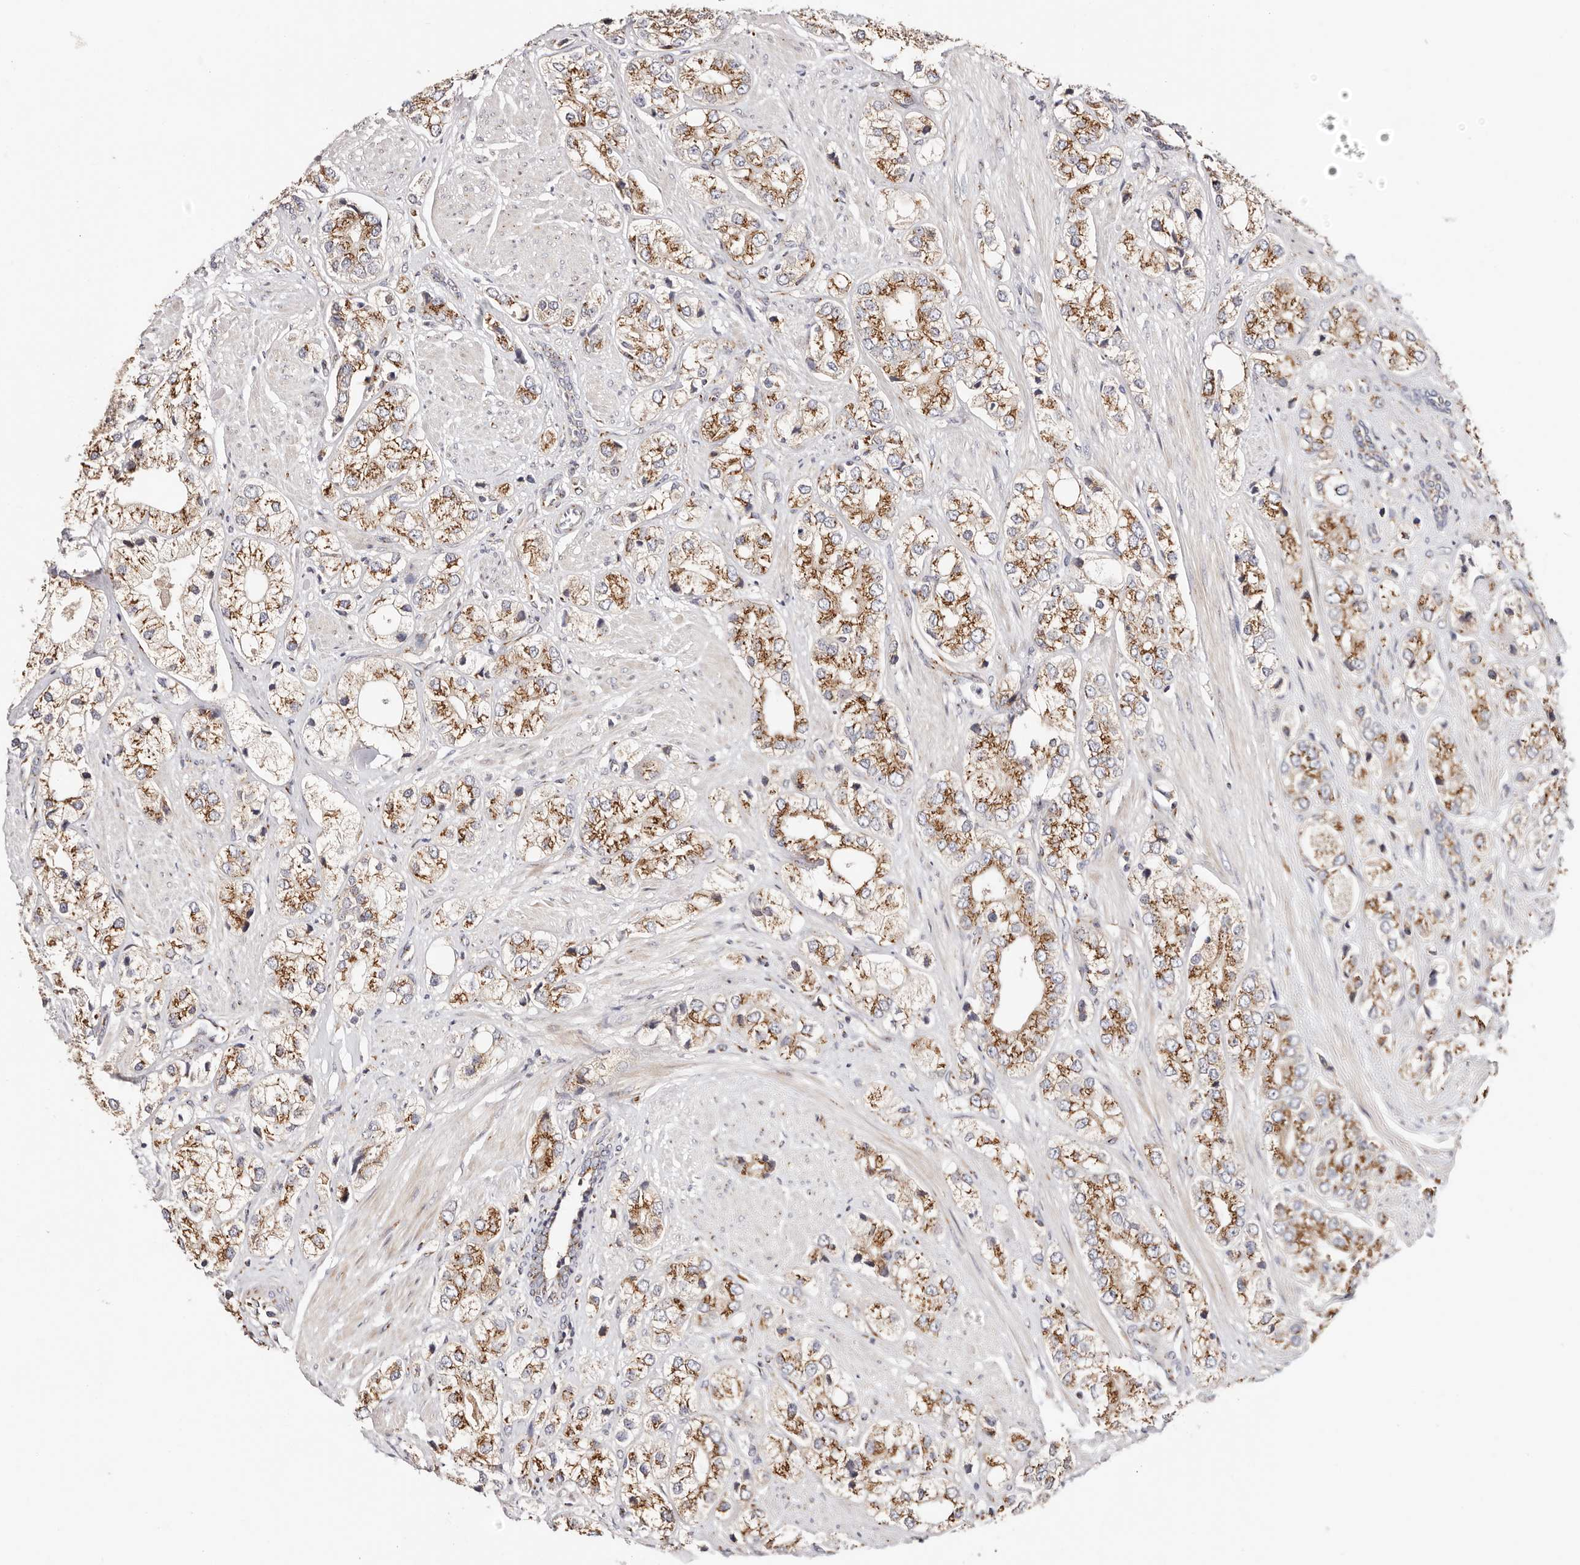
{"staining": {"intensity": "moderate", "quantity": ">75%", "location": "cytoplasmic/membranous"}, "tissue": "prostate cancer", "cell_type": "Tumor cells", "image_type": "cancer", "snomed": [{"axis": "morphology", "description": "Adenocarcinoma, High grade"}, {"axis": "topography", "description": "Prostate"}], "caption": "High-grade adenocarcinoma (prostate) stained with immunohistochemistry (IHC) exhibits moderate cytoplasmic/membranous positivity in approximately >75% of tumor cells.", "gene": "MAPK6", "patient": {"sex": "male", "age": 50}}